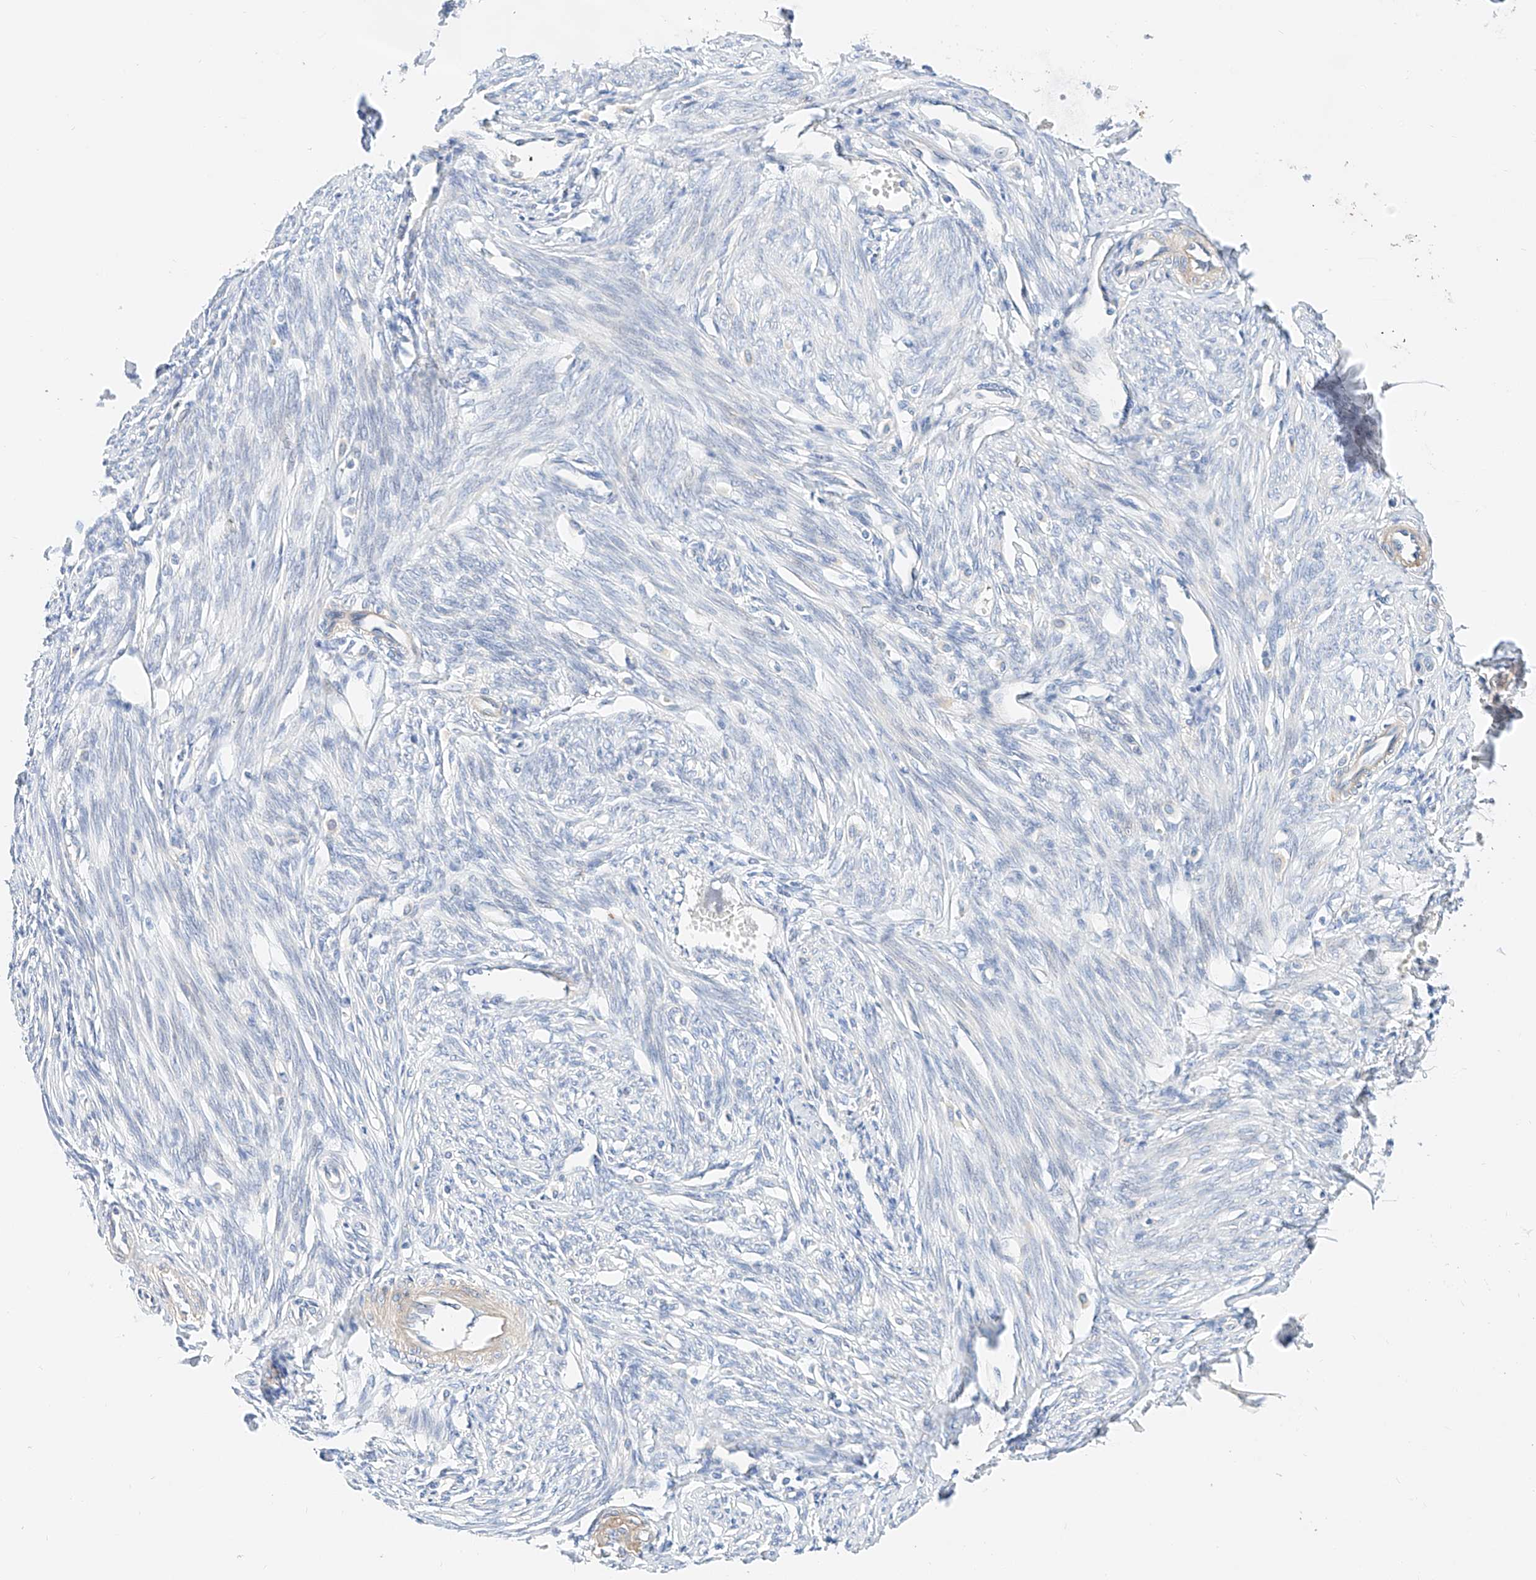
{"staining": {"intensity": "negative", "quantity": "none", "location": "none"}, "tissue": "endometrium", "cell_type": "Cells in endometrial stroma", "image_type": "normal", "snomed": [{"axis": "morphology", "description": "Normal tissue, NOS"}, {"axis": "topography", "description": "Endometrium"}], "caption": "Cells in endometrial stroma show no significant protein staining in benign endometrium.", "gene": "SBSPON", "patient": {"sex": "female", "age": 56}}